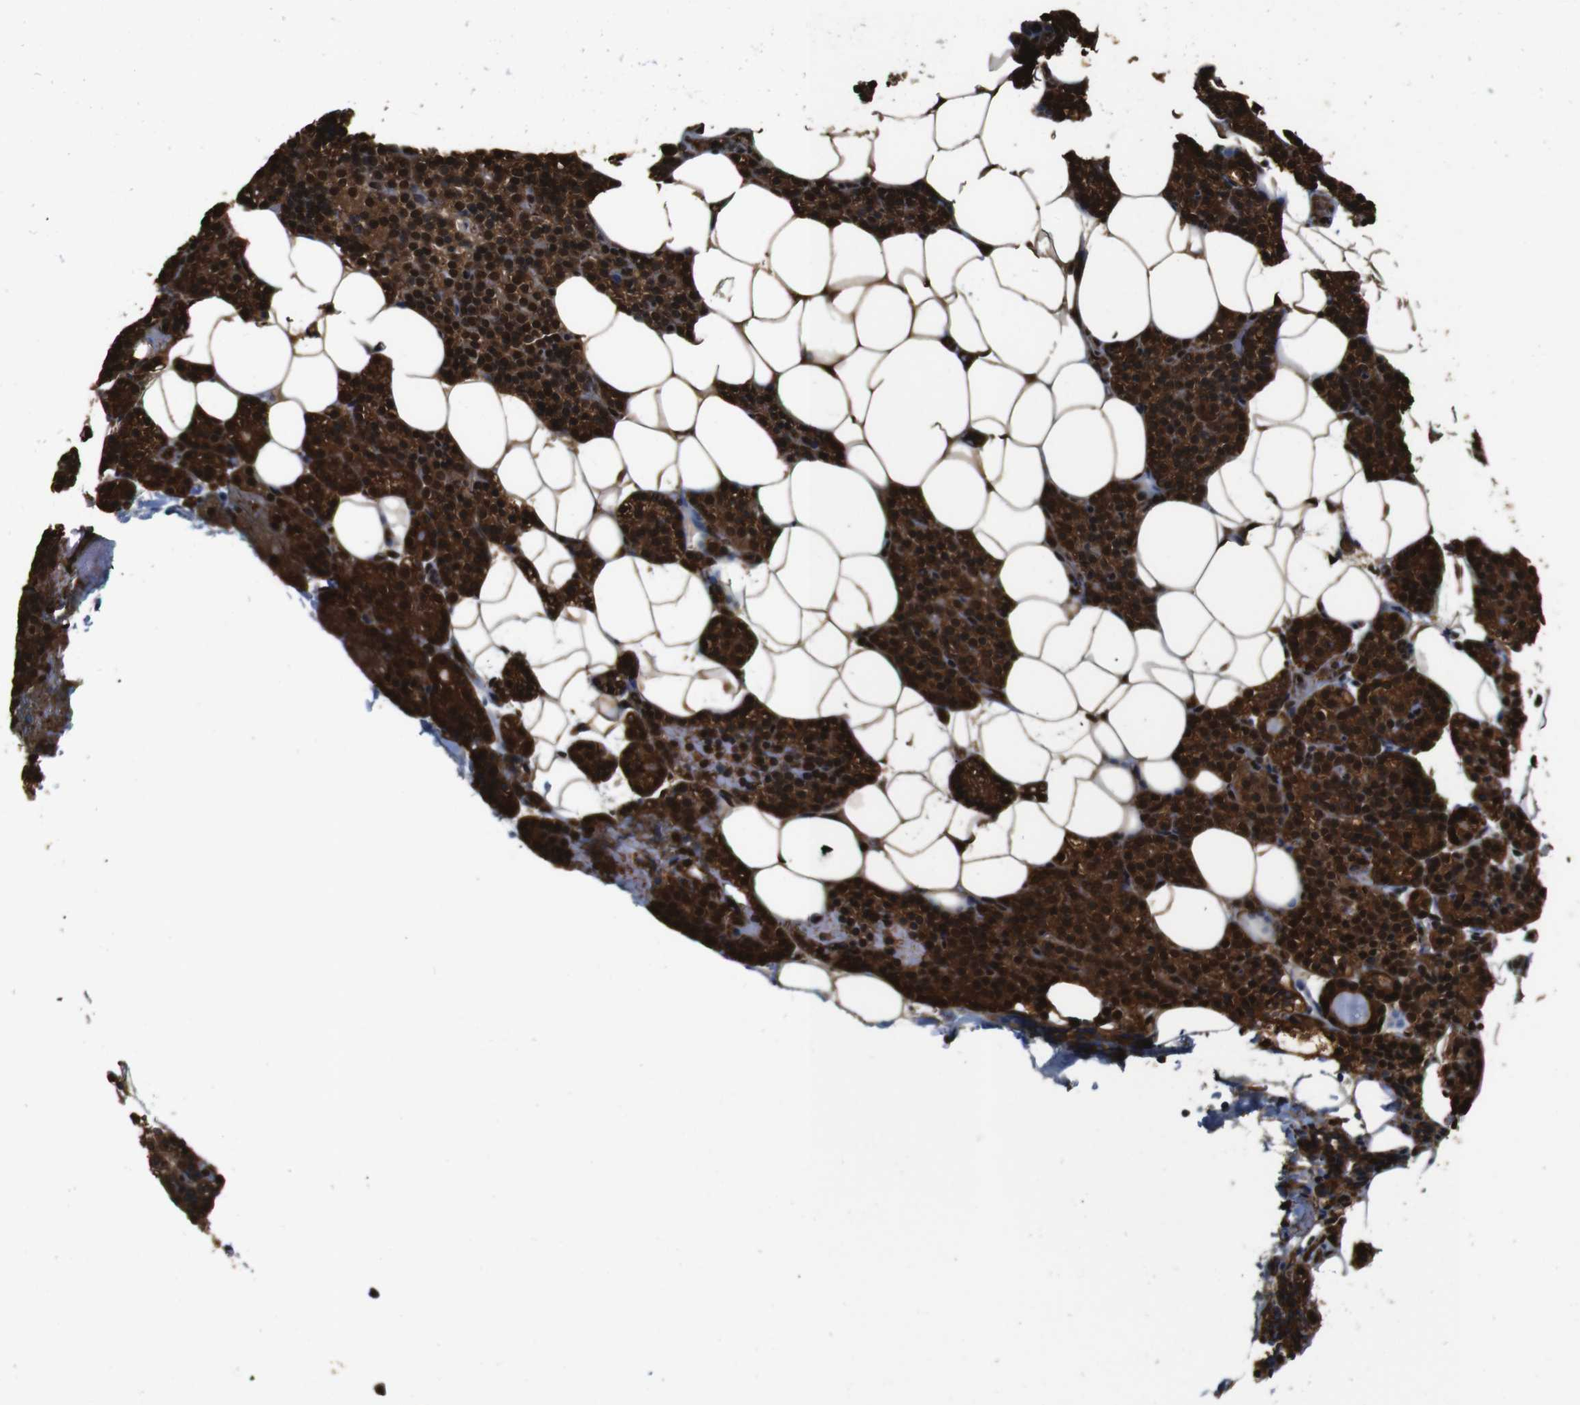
{"staining": {"intensity": "strong", "quantity": ">75%", "location": "cytoplasmic/membranous,nuclear"}, "tissue": "parathyroid gland", "cell_type": "Glandular cells", "image_type": "normal", "snomed": [{"axis": "morphology", "description": "Normal tissue, NOS"}, {"axis": "morphology", "description": "Adenoma, NOS"}, {"axis": "topography", "description": "Parathyroid gland"}], "caption": "Normal parathyroid gland was stained to show a protein in brown. There is high levels of strong cytoplasmic/membranous,nuclear staining in about >75% of glandular cells. Using DAB (3,3'-diaminobenzidine) (brown) and hematoxylin (blue) stains, captured at high magnification using brightfield microscopy.", "gene": "VCP", "patient": {"sex": "female", "age": 51}}